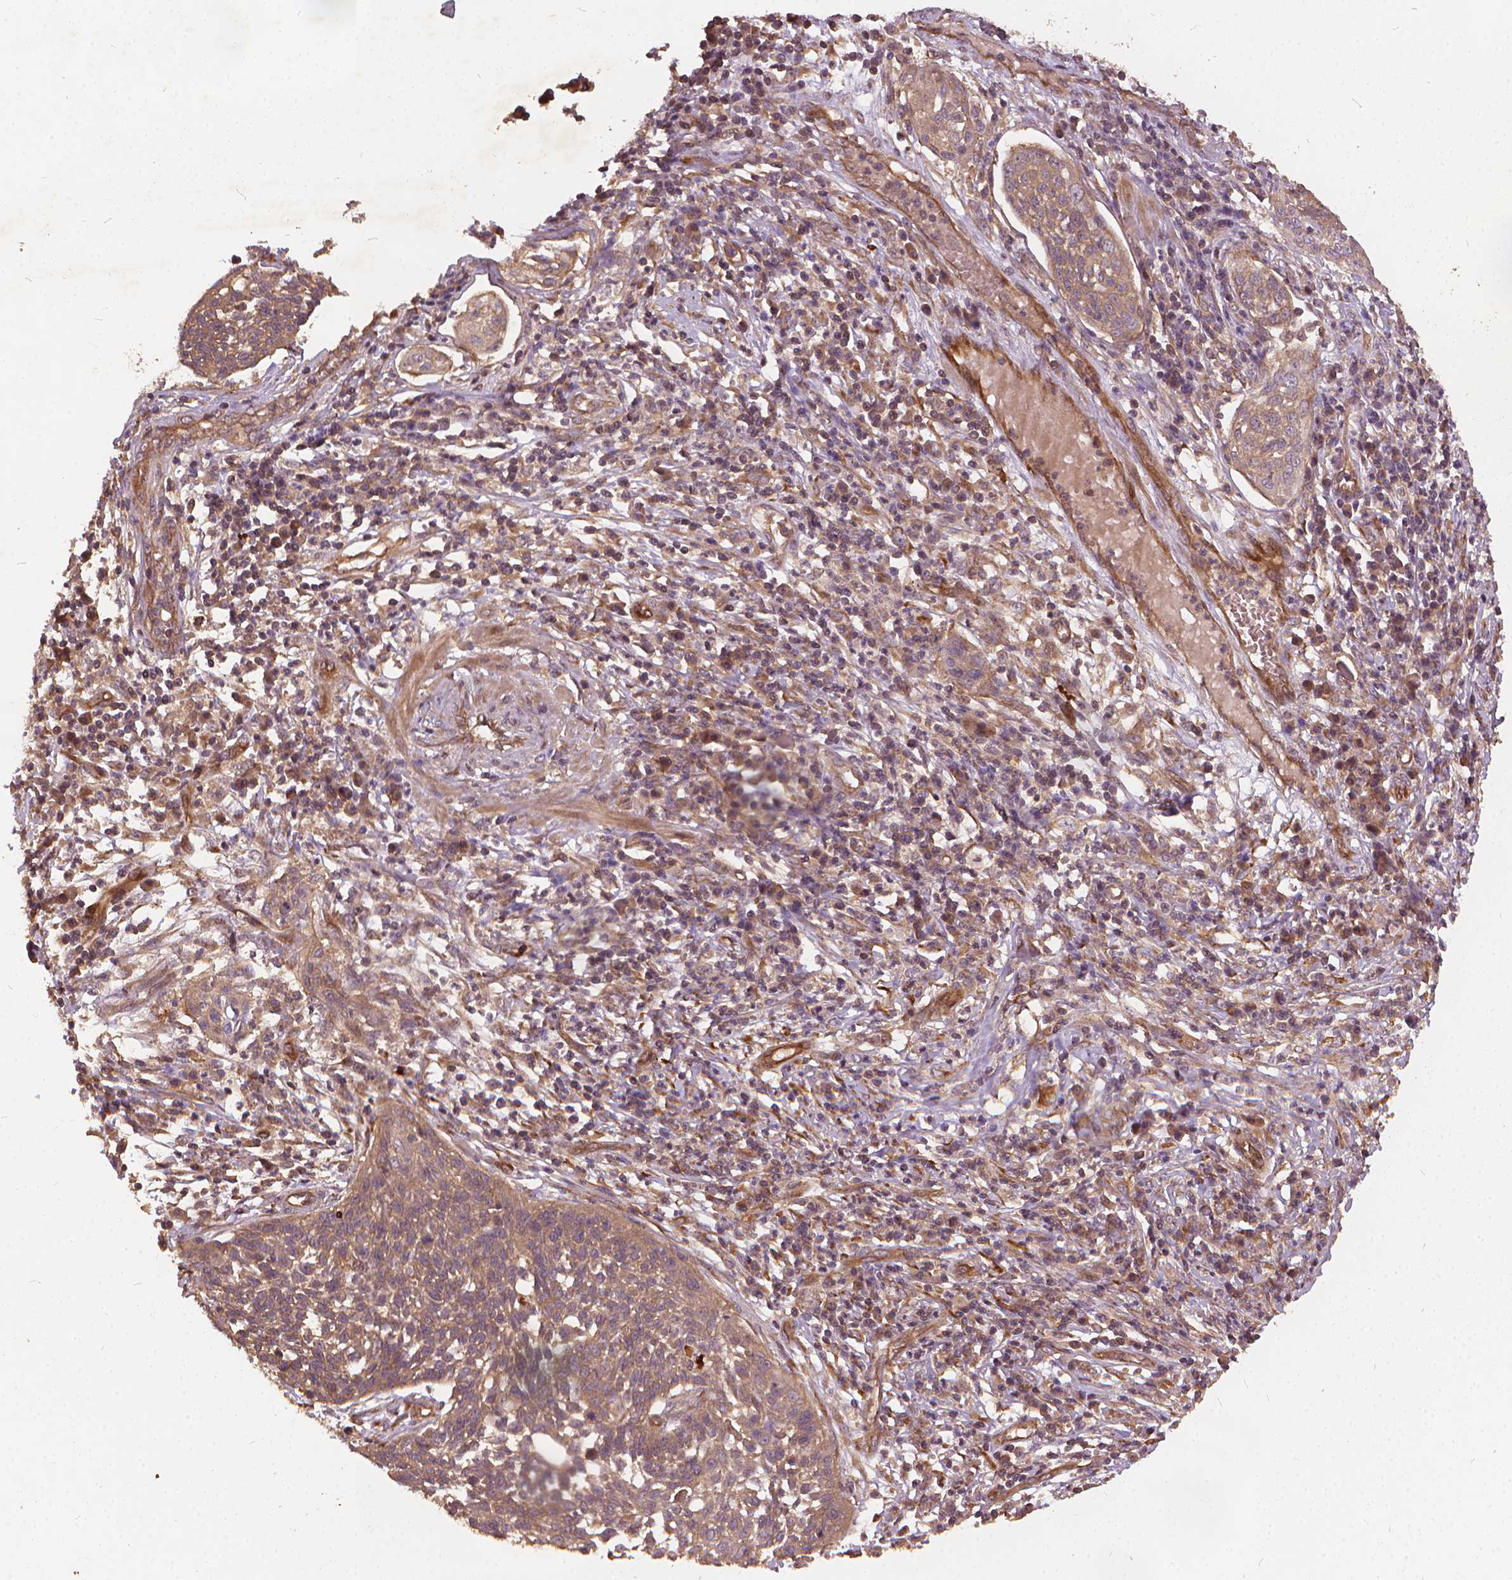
{"staining": {"intensity": "weak", "quantity": ">75%", "location": "cytoplasmic/membranous"}, "tissue": "cervical cancer", "cell_type": "Tumor cells", "image_type": "cancer", "snomed": [{"axis": "morphology", "description": "Squamous cell carcinoma, NOS"}, {"axis": "topography", "description": "Cervix"}], "caption": "This histopathology image demonstrates IHC staining of cervical squamous cell carcinoma, with low weak cytoplasmic/membranous positivity in approximately >75% of tumor cells.", "gene": "UBXN2A", "patient": {"sex": "female", "age": 34}}